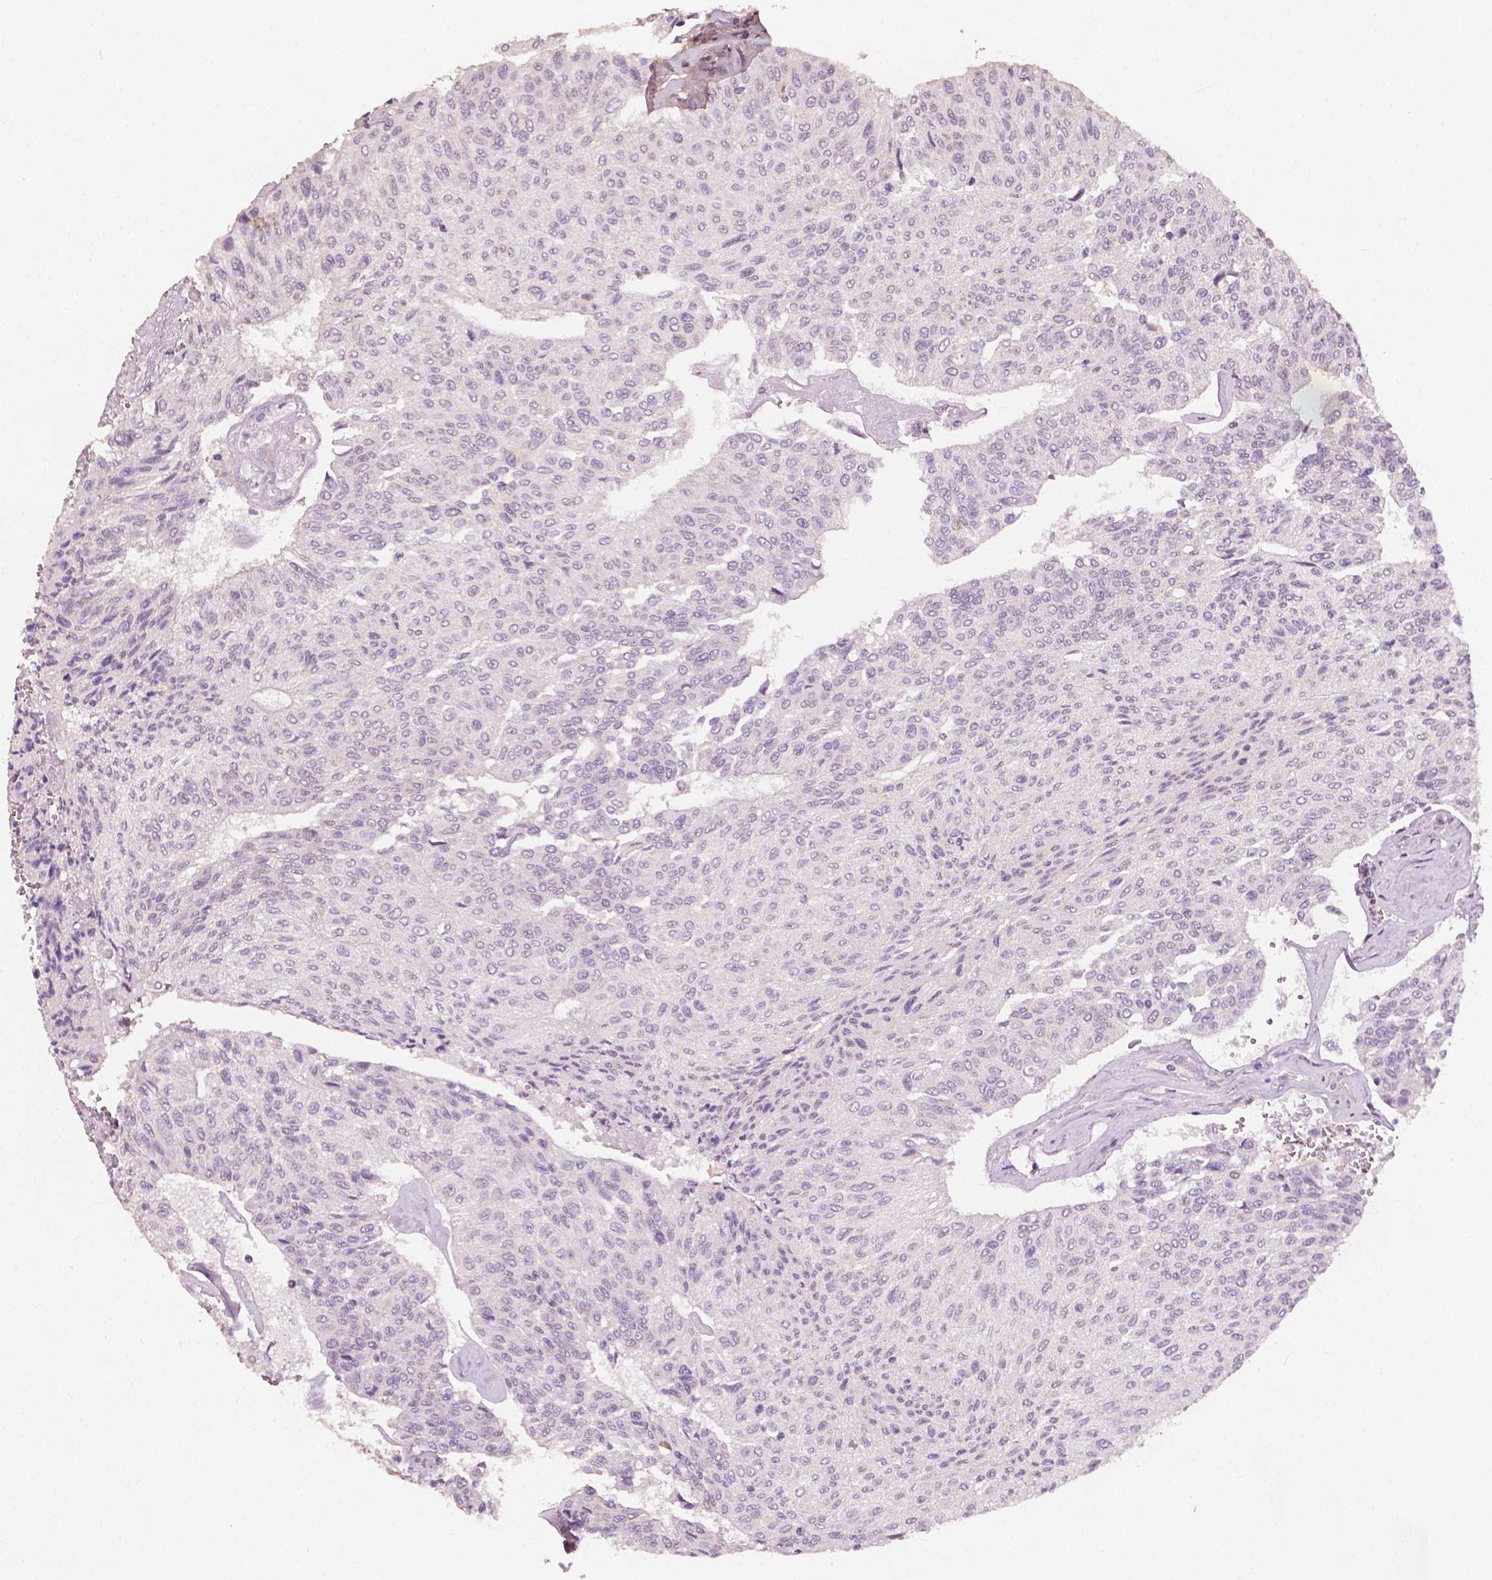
{"staining": {"intensity": "negative", "quantity": "none", "location": "none"}, "tissue": "urothelial cancer", "cell_type": "Tumor cells", "image_type": "cancer", "snomed": [{"axis": "morphology", "description": "Urothelial carcinoma, High grade"}, {"axis": "topography", "description": "Urinary bladder"}], "caption": "Immunohistochemical staining of urothelial cancer reveals no significant positivity in tumor cells.", "gene": "EBAG9", "patient": {"sex": "male", "age": 66}}